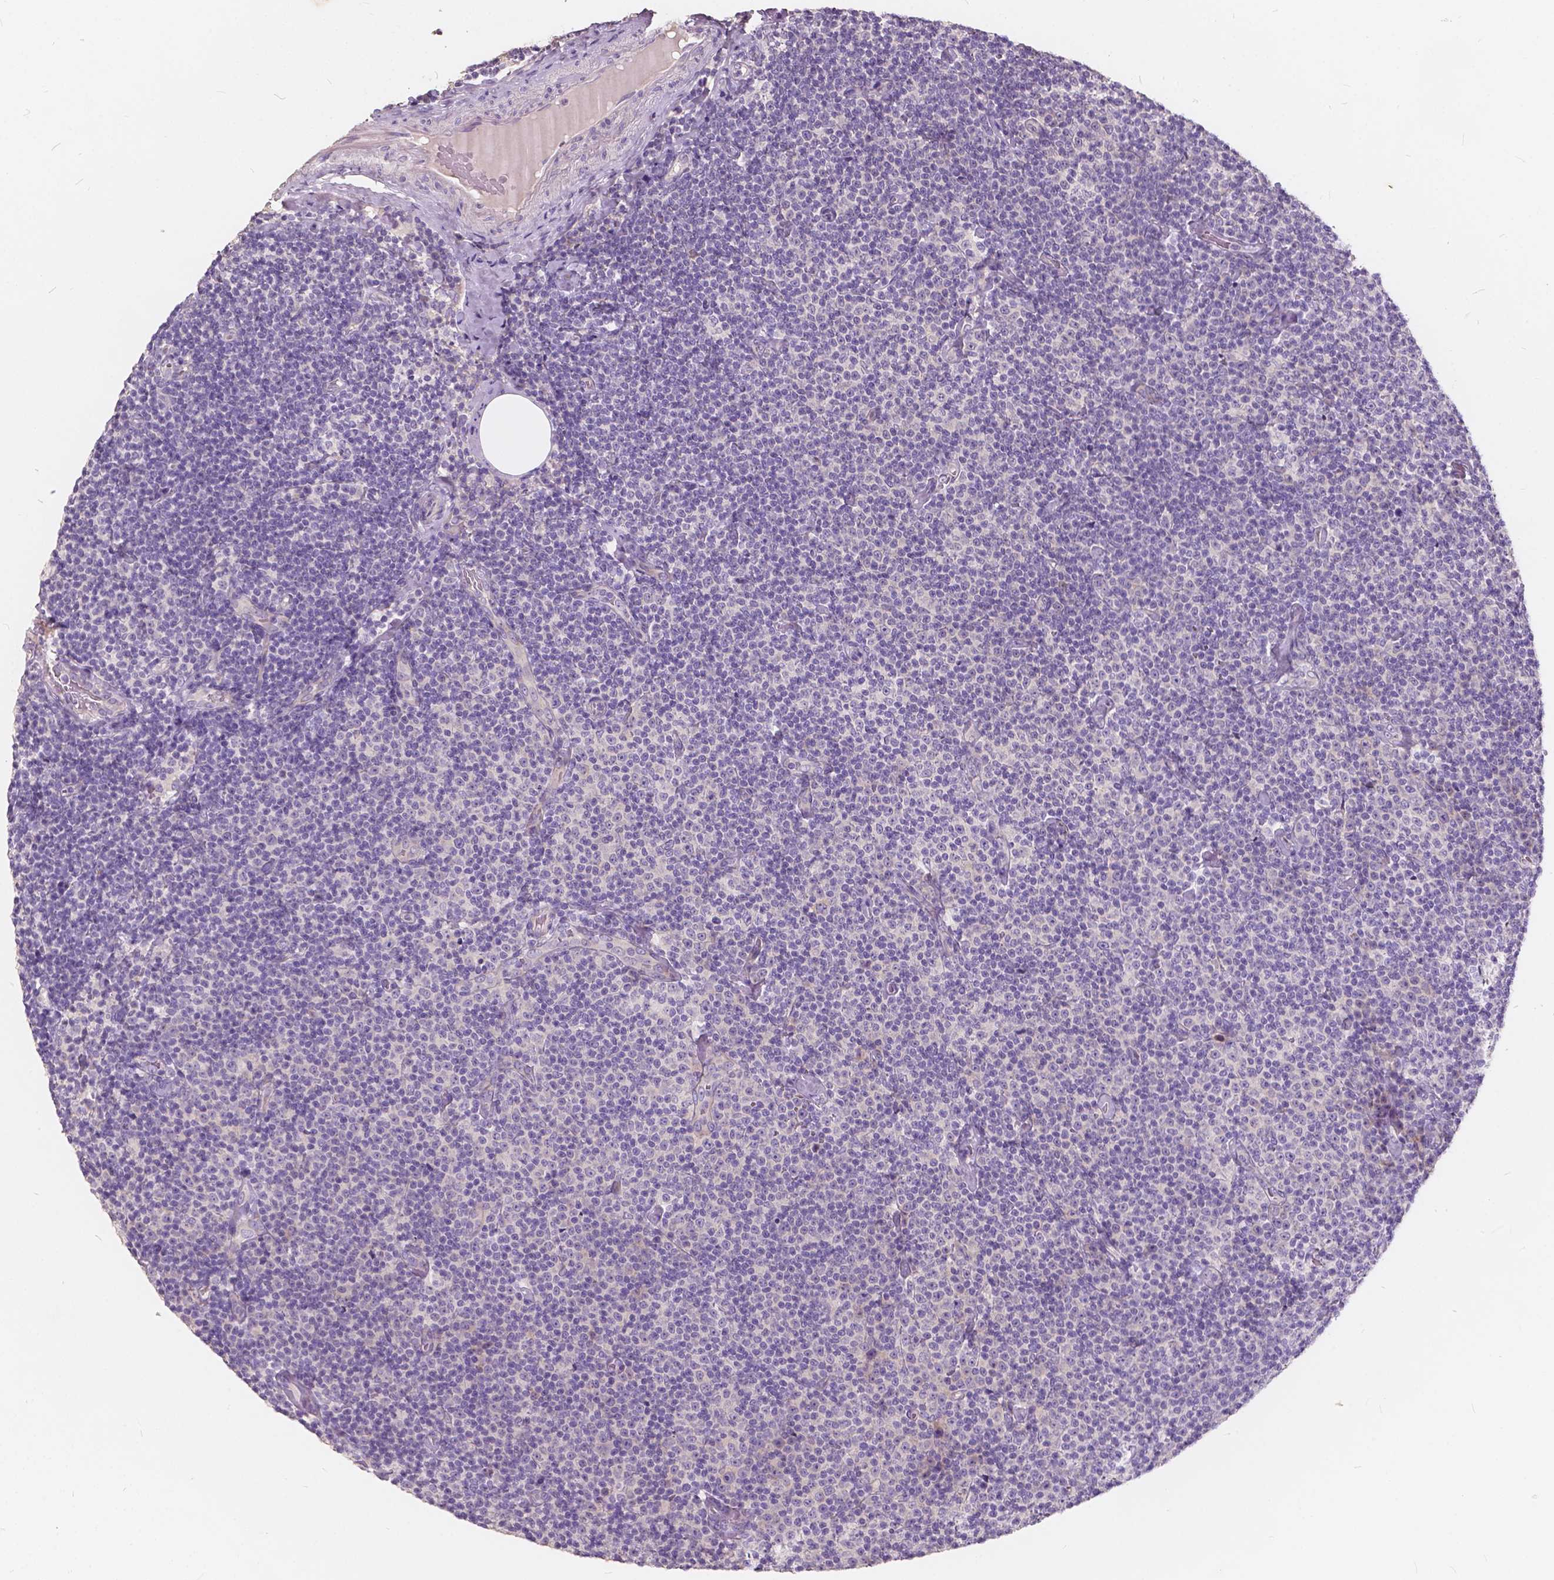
{"staining": {"intensity": "negative", "quantity": "none", "location": "none"}, "tissue": "lymphoma", "cell_type": "Tumor cells", "image_type": "cancer", "snomed": [{"axis": "morphology", "description": "Malignant lymphoma, non-Hodgkin's type, Low grade"}, {"axis": "topography", "description": "Lymph node"}], "caption": "An IHC histopathology image of low-grade malignant lymphoma, non-Hodgkin's type is shown. There is no staining in tumor cells of low-grade malignant lymphoma, non-Hodgkin's type.", "gene": "SLC7A8", "patient": {"sex": "male", "age": 81}}